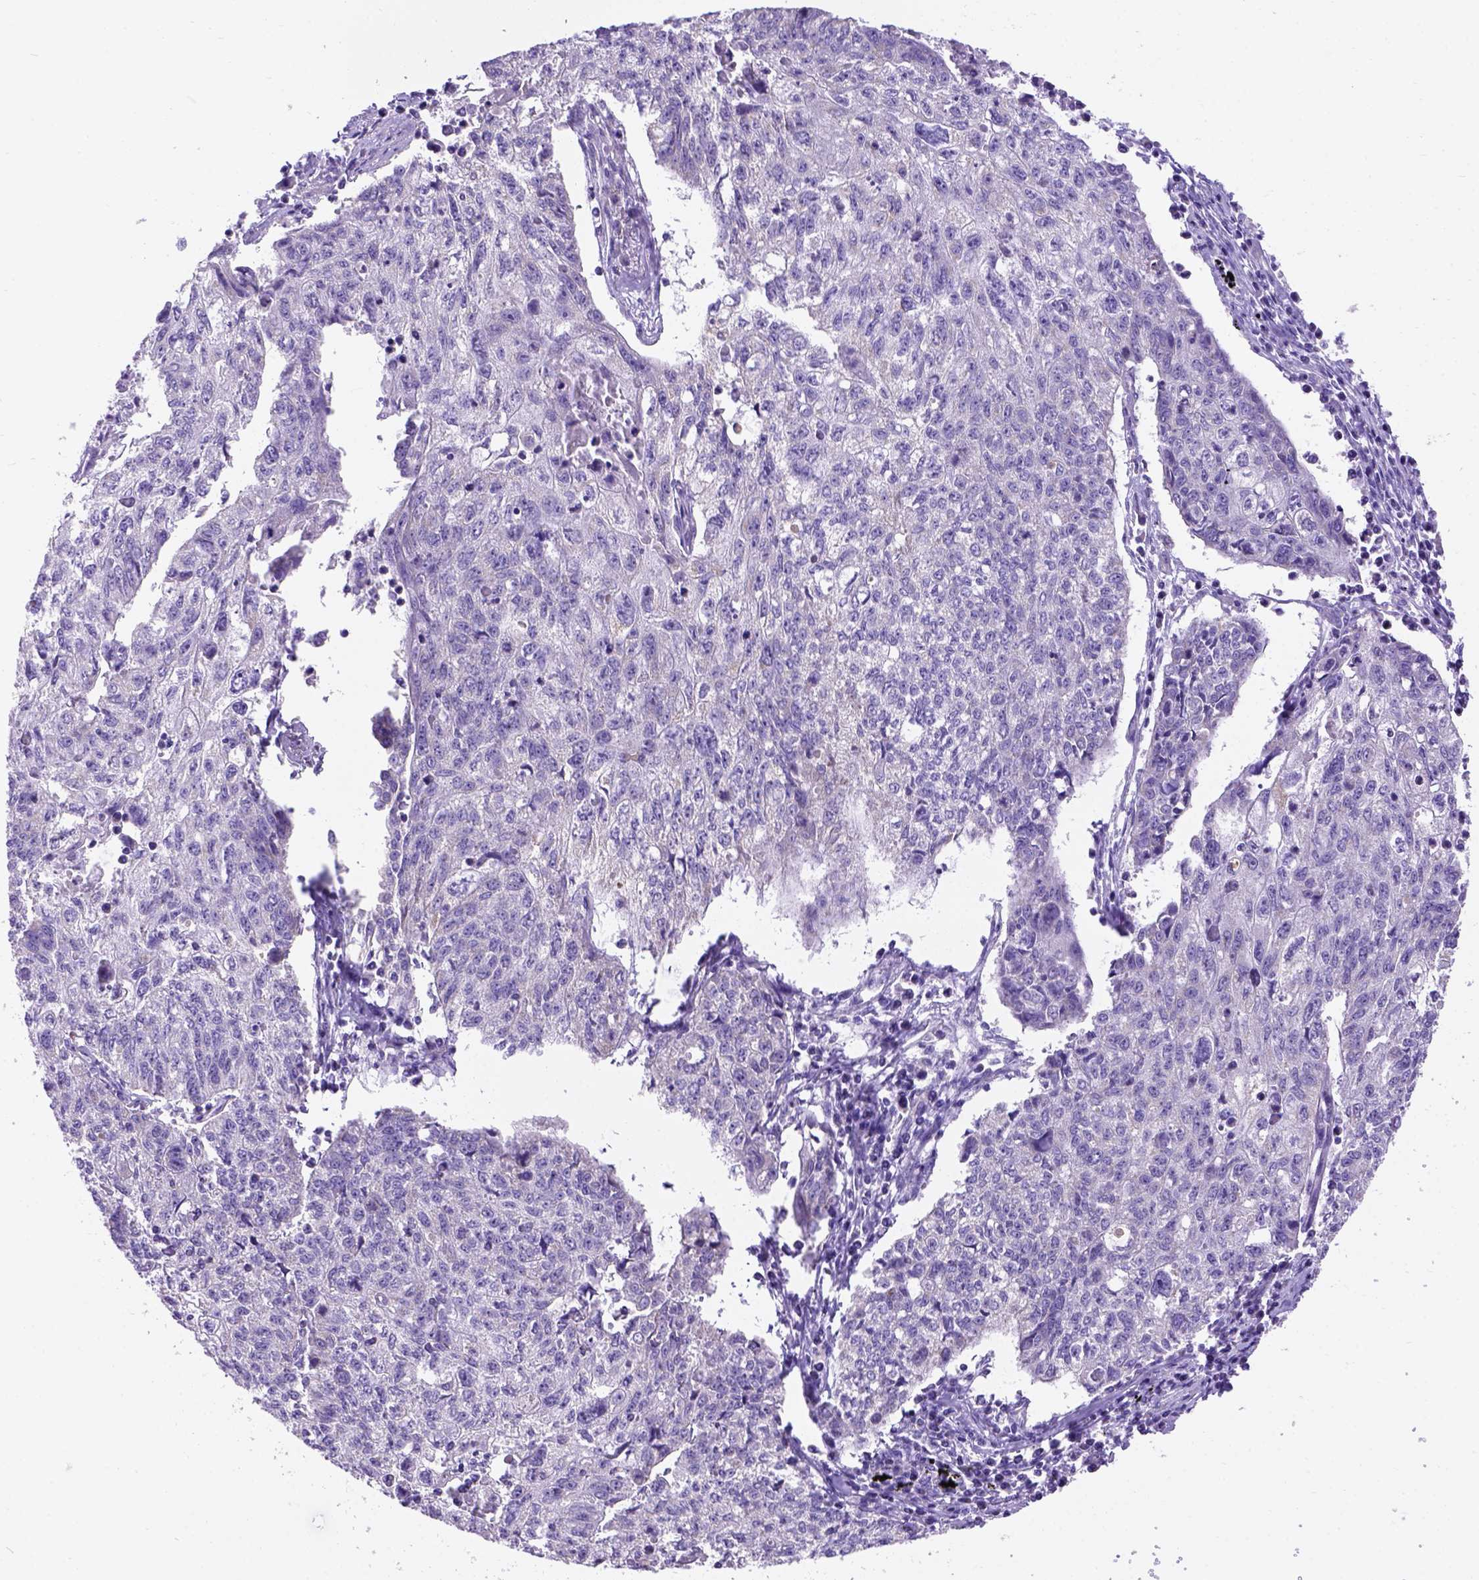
{"staining": {"intensity": "negative", "quantity": "none", "location": "none"}, "tissue": "lung cancer", "cell_type": "Tumor cells", "image_type": "cancer", "snomed": [{"axis": "morphology", "description": "Normal morphology"}, {"axis": "morphology", "description": "Aneuploidy"}, {"axis": "morphology", "description": "Squamous cell carcinoma, NOS"}, {"axis": "topography", "description": "Lymph node"}, {"axis": "topography", "description": "Lung"}], "caption": "Immunohistochemistry (IHC) histopathology image of squamous cell carcinoma (lung) stained for a protein (brown), which exhibits no expression in tumor cells.", "gene": "L2HGDH", "patient": {"sex": "female", "age": 76}}